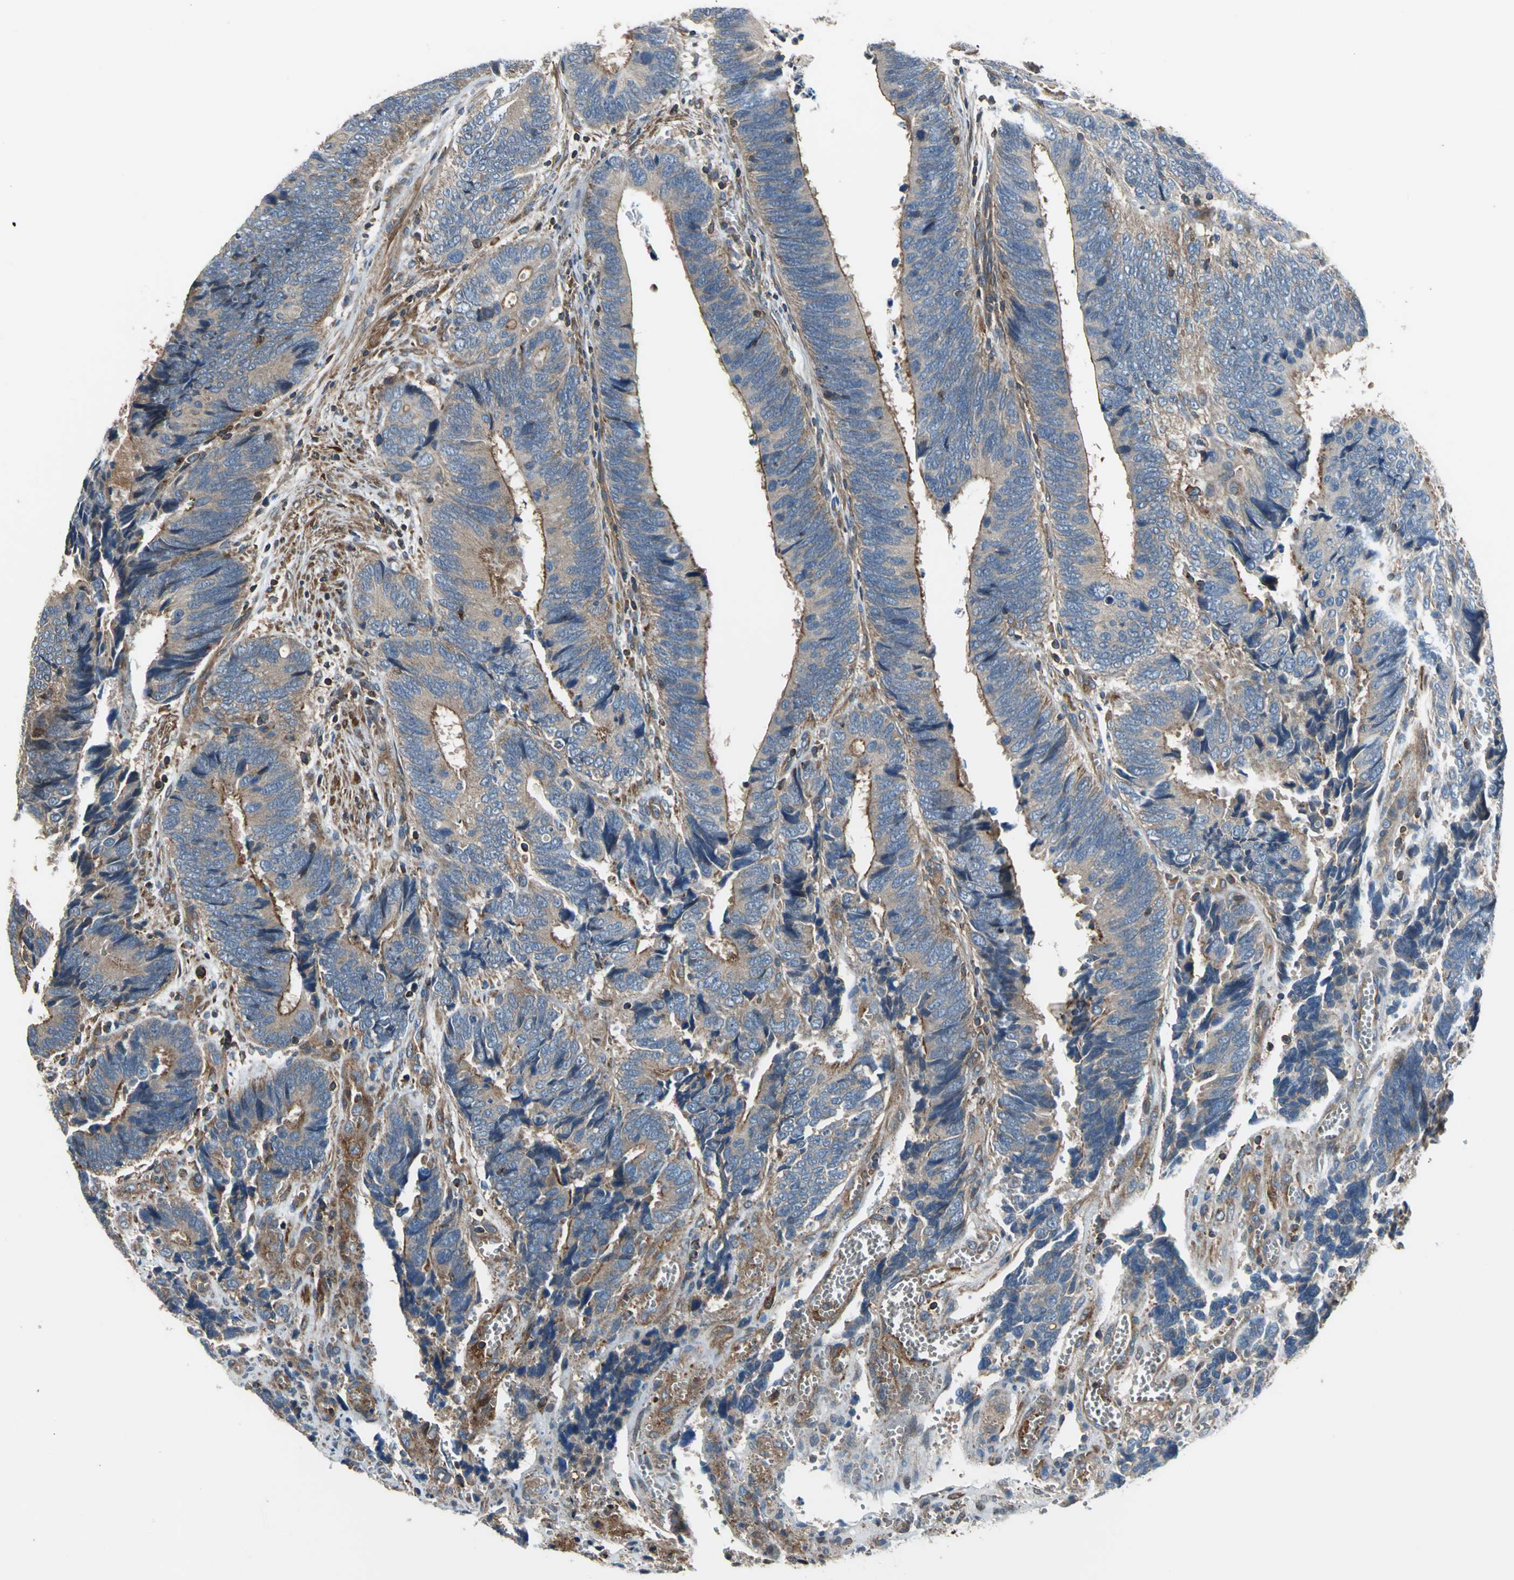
{"staining": {"intensity": "moderate", "quantity": ">75%", "location": "cytoplasmic/membranous"}, "tissue": "colorectal cancer", "cell_type": "Tumor cells", "image_type": "cancer", "snomed": [{"axis": "morphology", "description": "Adenocarcinoma, NOS"}, {"axis": "topography", "description": "Colon"}], "caption": "Protein analysis of colorectal cancer tissue demonstrates moderate cytoplasmic/membranous staining in approximately >75% of tumor cells.", "gene": "PARVA", "patient": {"sex": "male", "age": 72}}